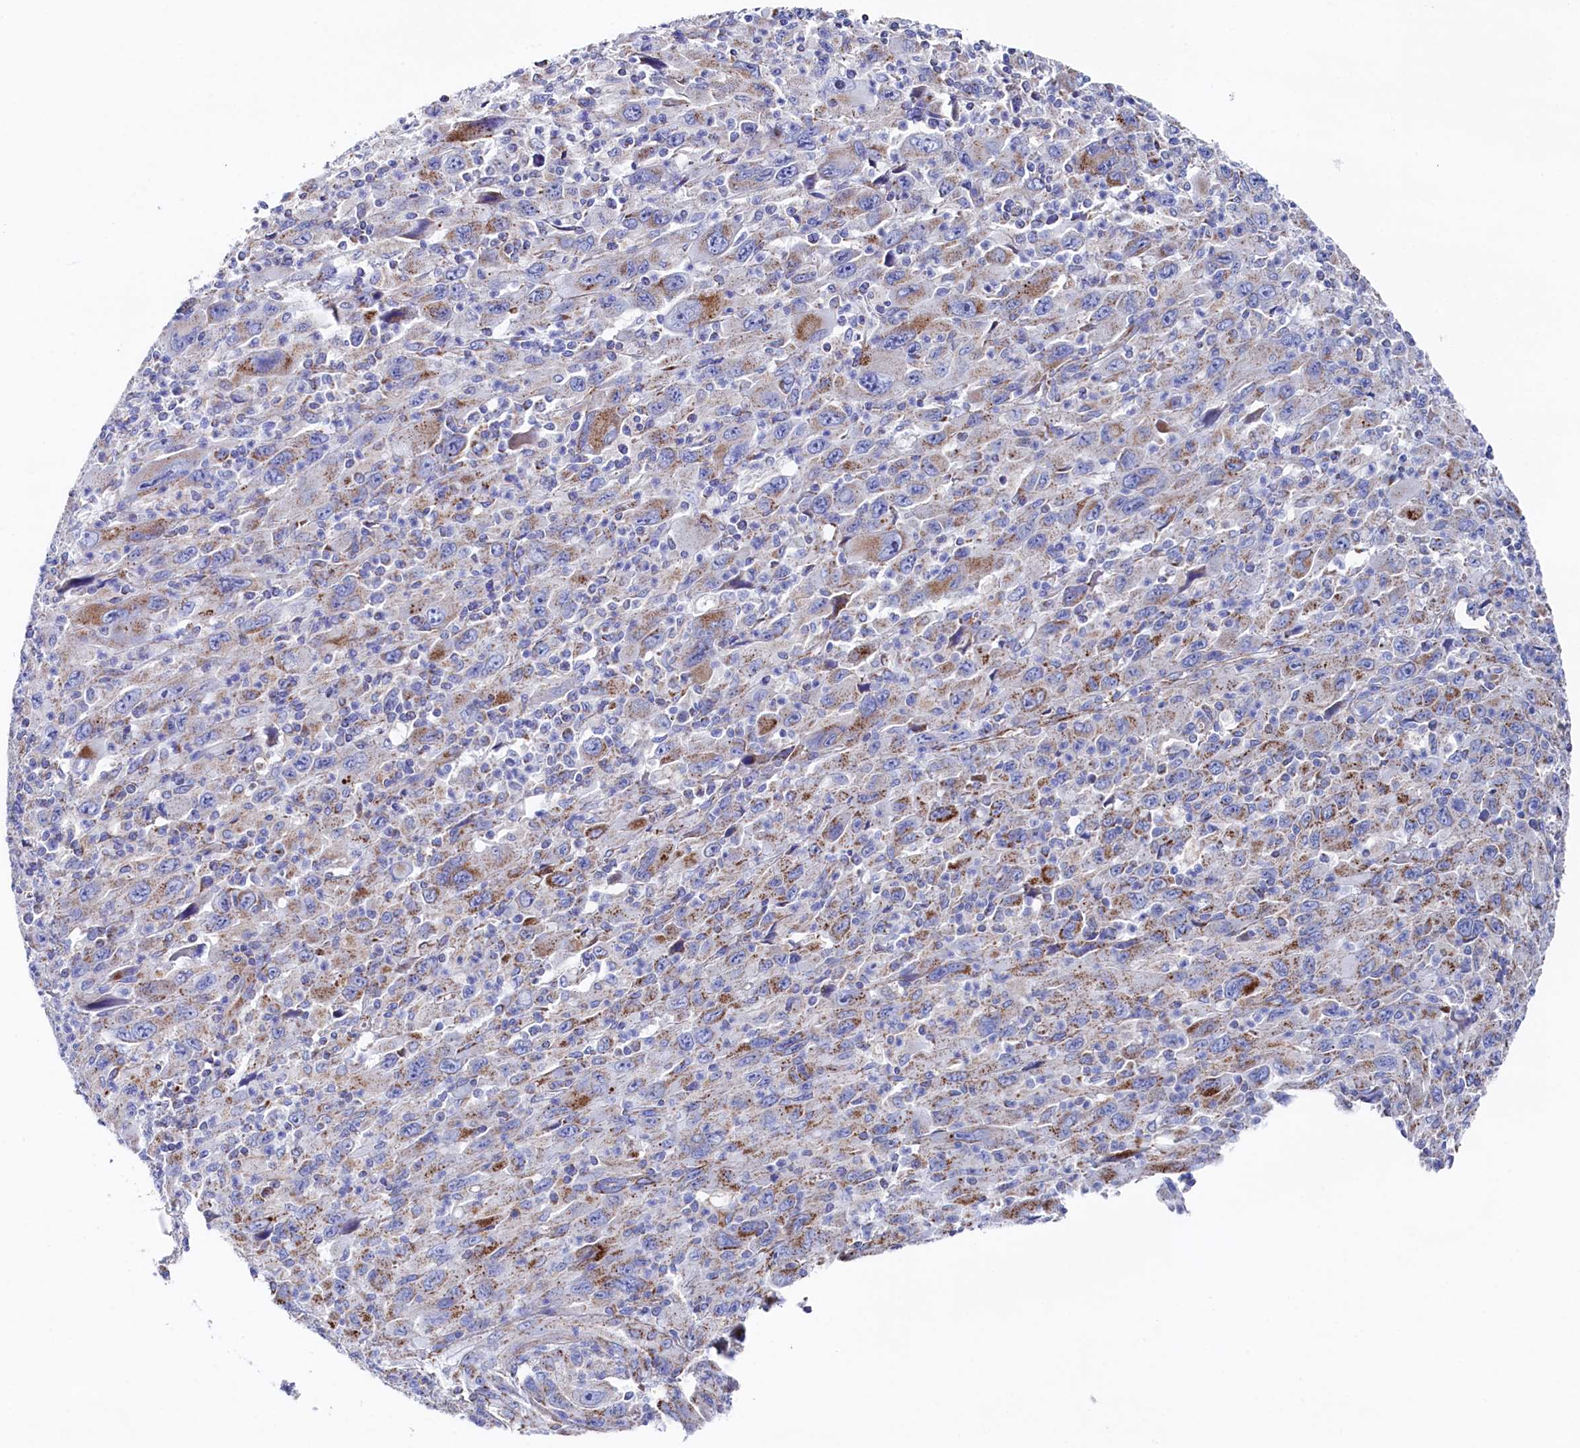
{"staining": {"intensity": "moderate", "quantity": "25%-75%", "location": "cytoplasmic/membranous"}, "tissue": "melanoma", "cell_type": "Tumor cells", "image_type": "cancer", "snomed": [{"axis": "morphology", "description": "Malignant melanoma, Metastatic site"}, {"axis": "topography", "description": "Skin"}], "caption": "Immunohistochemical staining of melanoma exhibits medium levels of moderate cytoplasmic/membranous positivity in about 25%-75% of tumor cells. The protein of interest is shown in brown color, while the nuclei are stained blue.", "gene": "MMAB", "patient": {"sex": "female", "age": 56}}